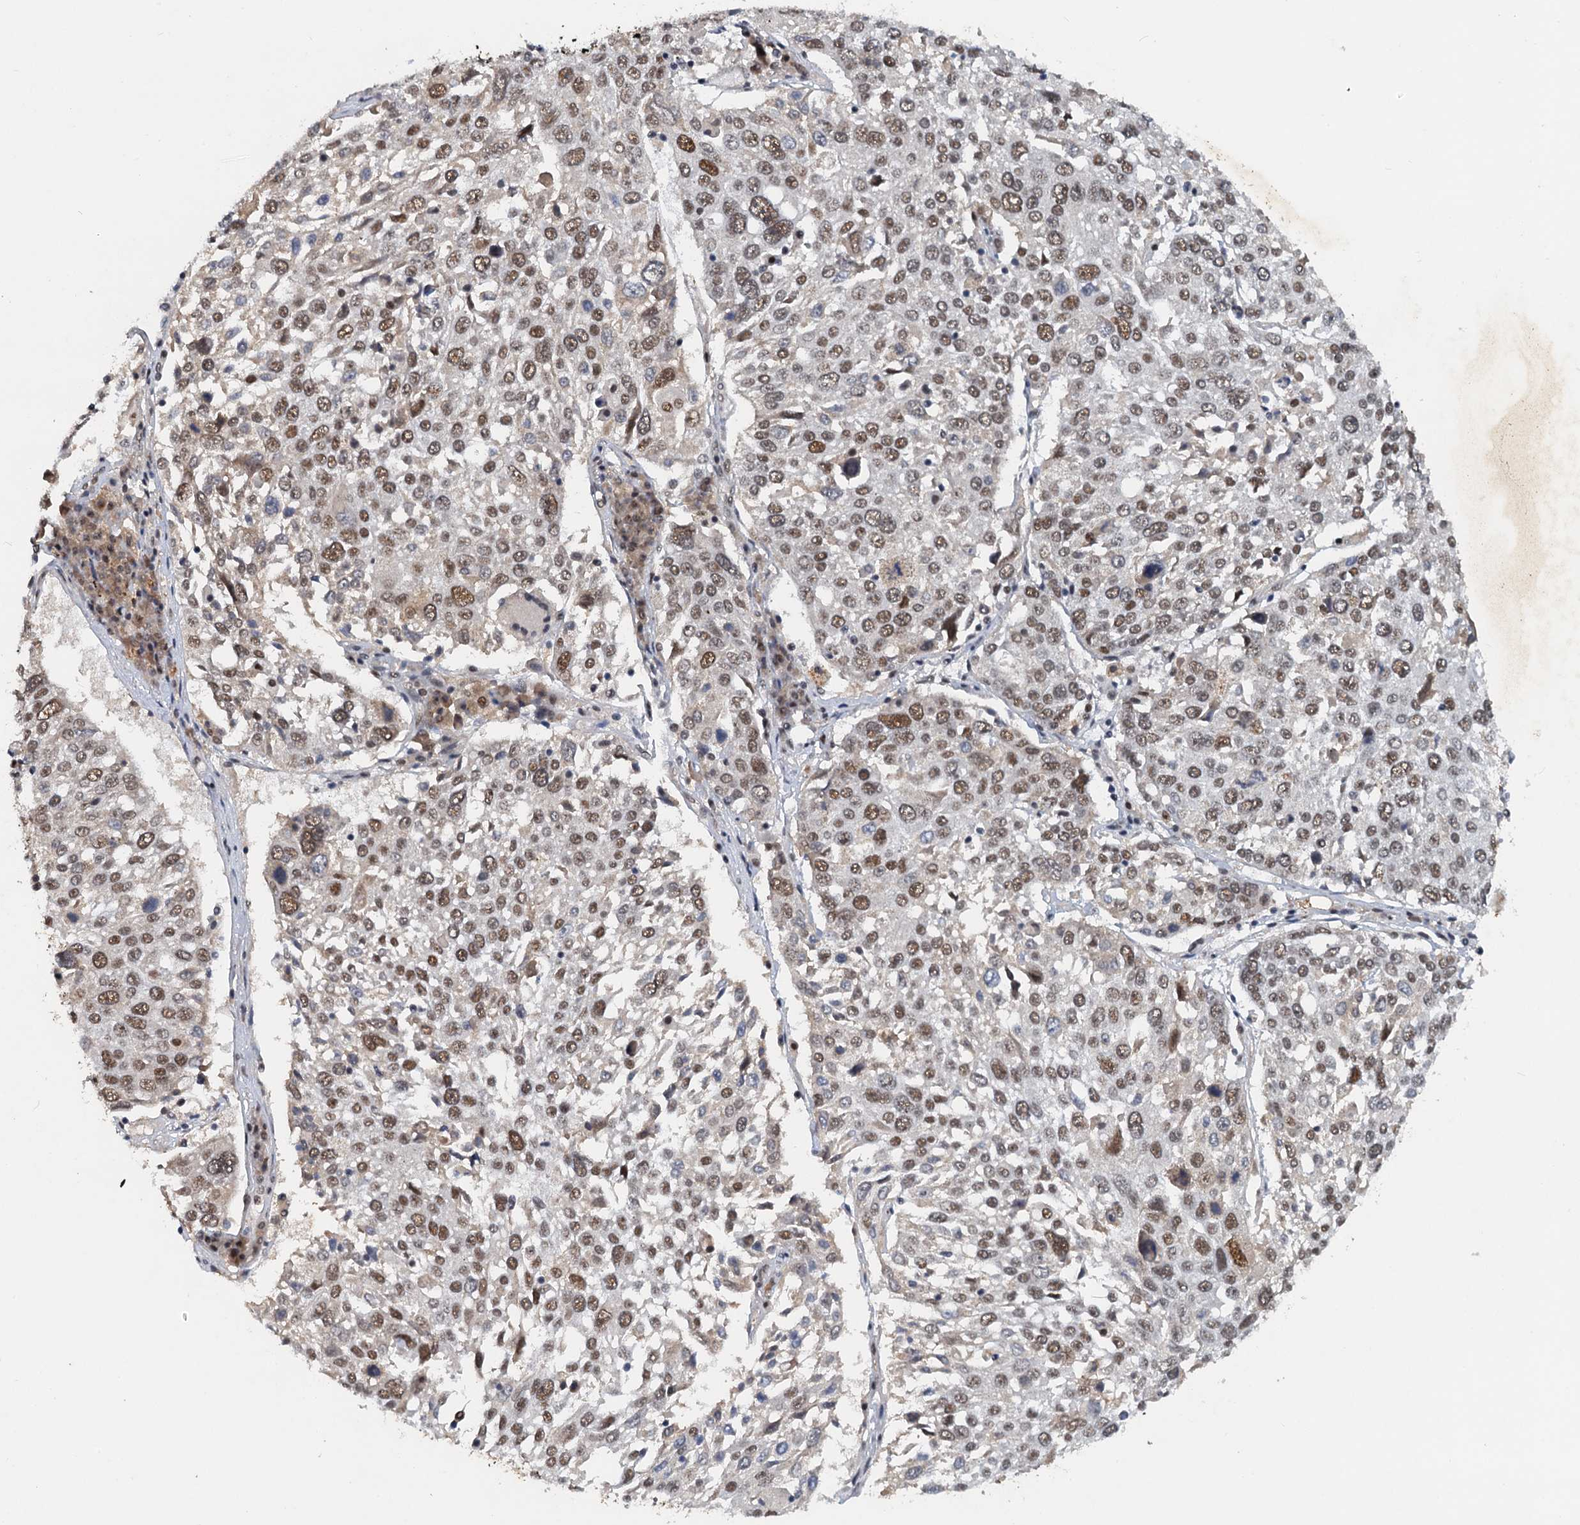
{"staining": {"intensity": "moderate", "quantity": ">75%", "location": "nuclear"}, "tissue": "lung cancer", "cell_type": "Tumor cells", "image_type": "cancer", "snomed": [{"axis": "morphology", "description": "Squamous cell carcinoma, NOS"}, {"axis": "topography", "description": "Lung"}], "caption": "IHC photomicrograph of human lung squamous cell carcinoma stained for a protein (brown), which displays medium levels of moderate nuclear positivity in about >75% of tumor cells.", "gene": "CSTF3", "patient": {"sex": "male", "age": 65}}